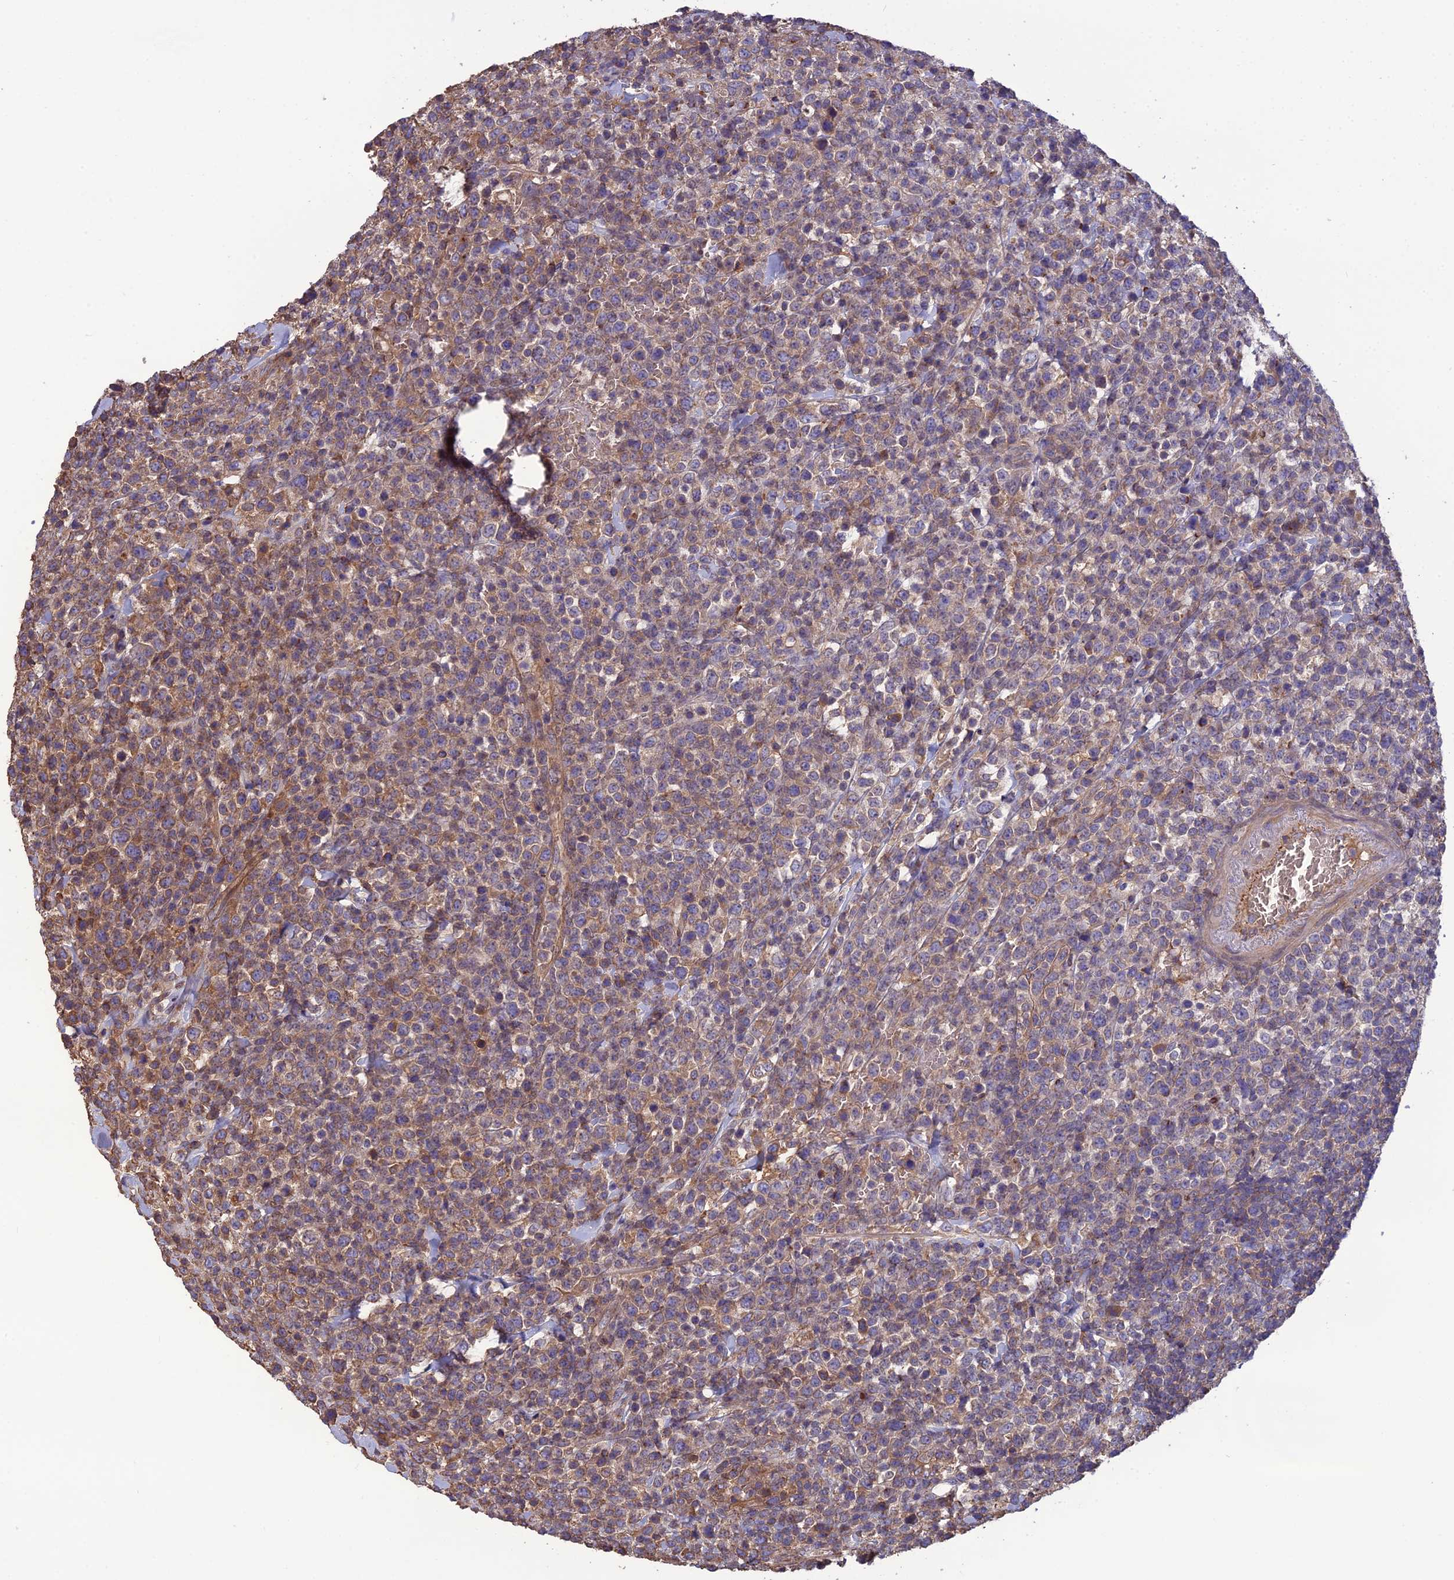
{"staining": {"intensity": "weak", "quantity": "25%-75%", "location": "cytoplasmic/membranous"}, "tissue": "lymphoma", "cell_type": "Tumor cells", "image_type": "cancer", "snomed": [{"axis": "morphology", "description": "Malignant lymphoma, non-Hodgkin's type, High grade"}, {"axis": "topography", "description": "Colon"}], "caption": "Approximately 25%-75% of tumor cells in human high-grade malignant lymphoma, non-Hodgkin's type demonstrate weak cytoplasmic/membranous protein staining as visualized by brown immunohistochemical staining.", "gene": "GALR2", "patient": {"sex": "female", "age": 53}}